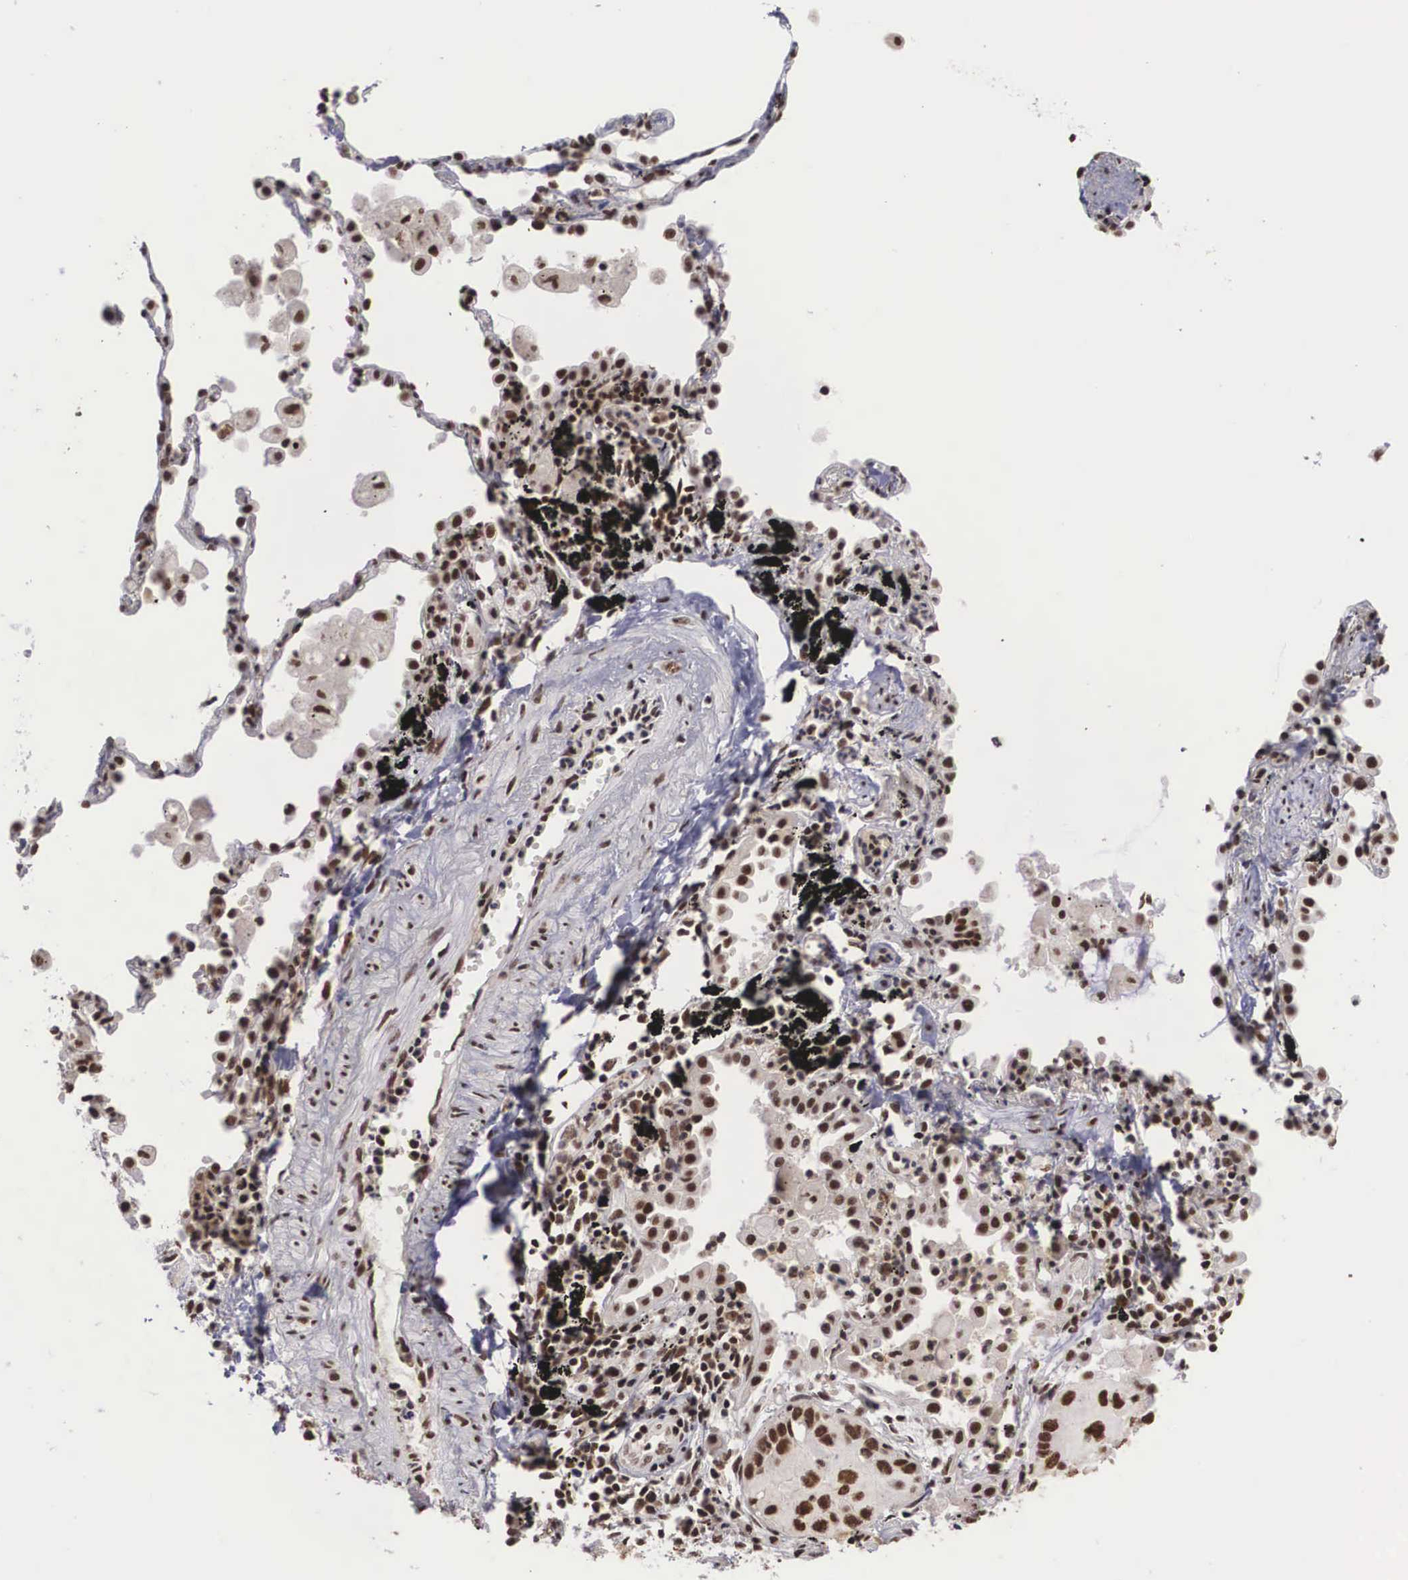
{"staining": {"intensity": "moderate", "quantity": ">75%", "location": "nuclear"}, "tissue": "lung cancer", "cell_type": "Tumor cells", "image_type": "cancer", "snomed": [{"axis": "morphology", "description": "Squamous cell carcinoma, NOS"}, {"axis": "topography", "description": "Lung"}], "caption": "Immunohistochemistry (IHC) (DAB) staining of lung cancer demonstrates moderate nuclear protein staining in about >75% of tumor cells.", "gene": "HTATSF1", "patient": {"sex": "male", "age": 71}}